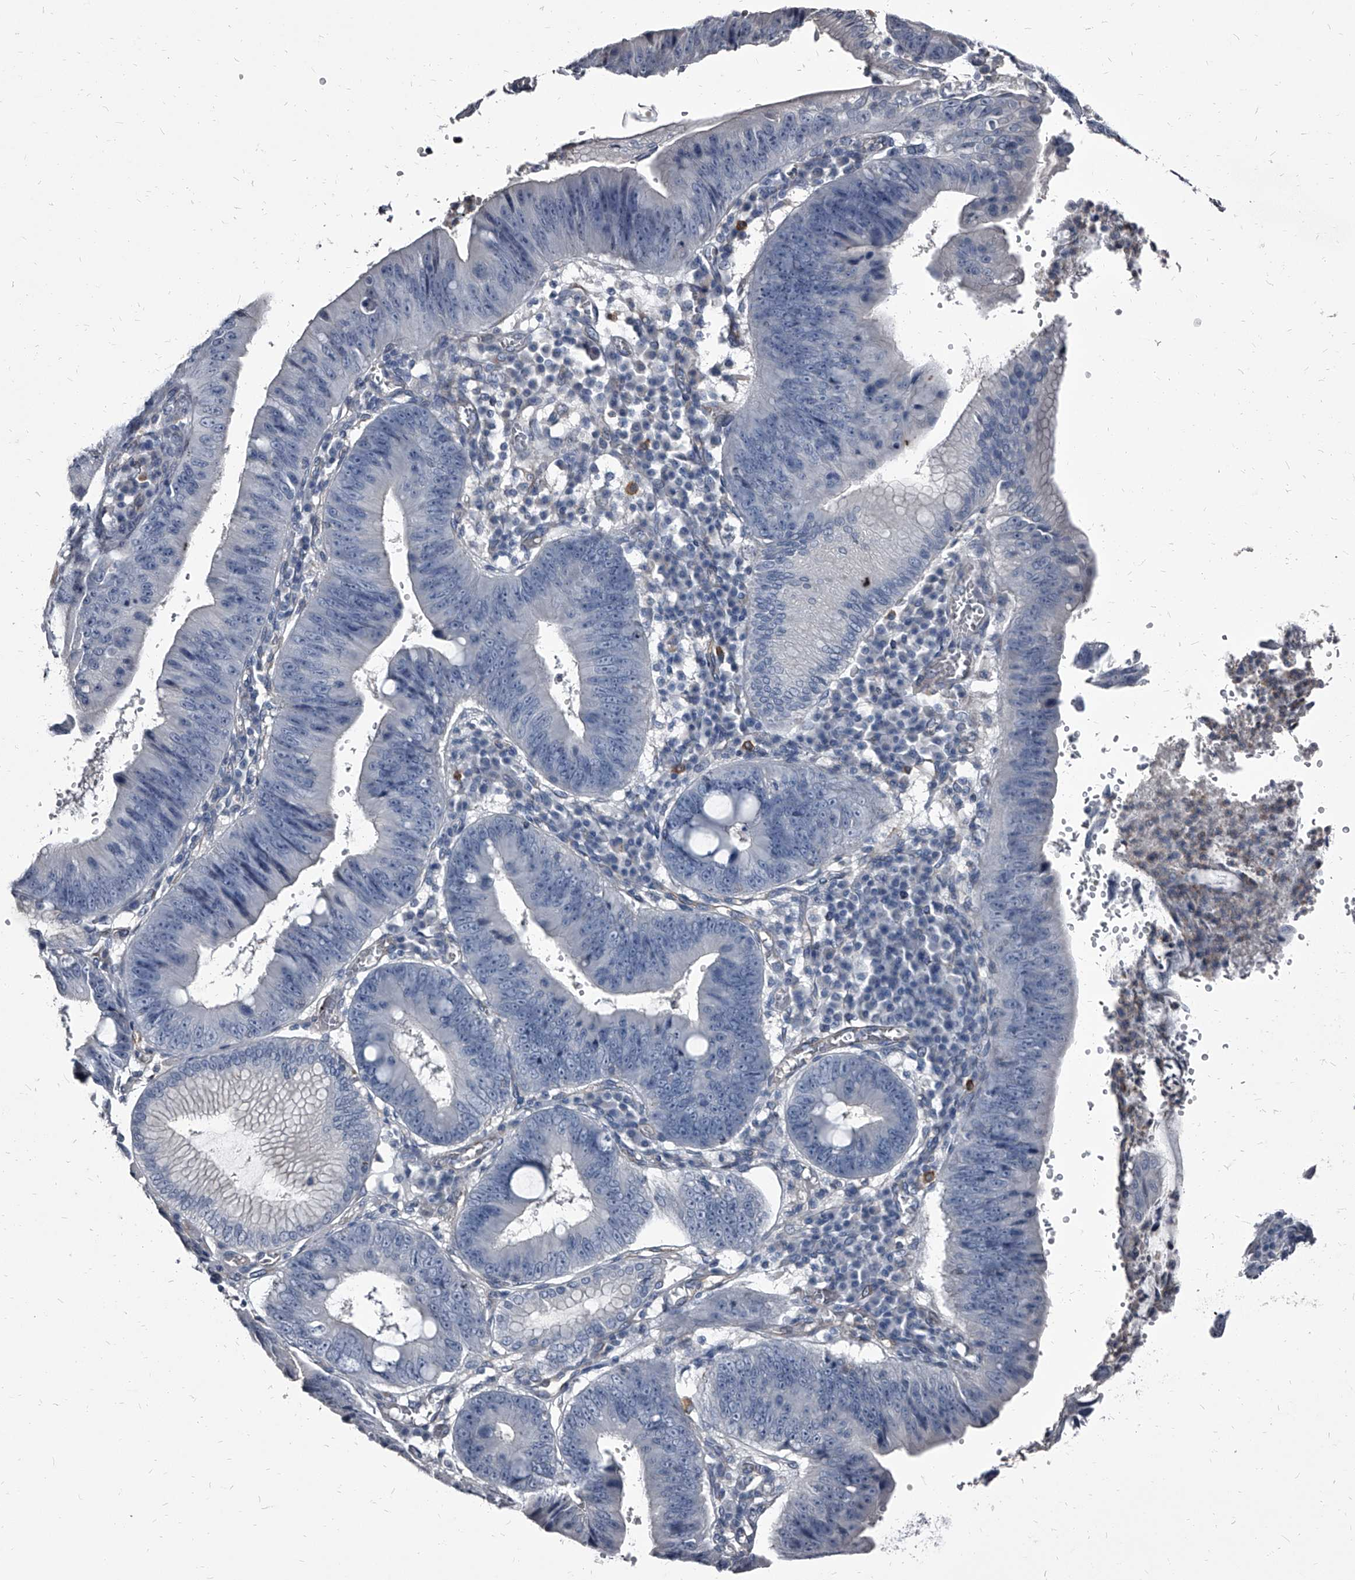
{"staining": {"intensity": "negative", "quantity": "none", "location": "none"}, "tissue": "stomach cancer", "cell_type": "Tumor cells", "image_type": "cancer", "snomed": [{"axis": "morphology", "description": "Adenocarcinoma, NOS"}, {"axis": "topography", "description": "Stomach"}], "caption": "An immunohistochemistry micrograph of stomach adenocarcinoma is shown. There is no staining in tumor cells of stomach adenocarcinoma.", "gene": "PGLYRP3", "patient": {"sex": "male", "age": 59}}